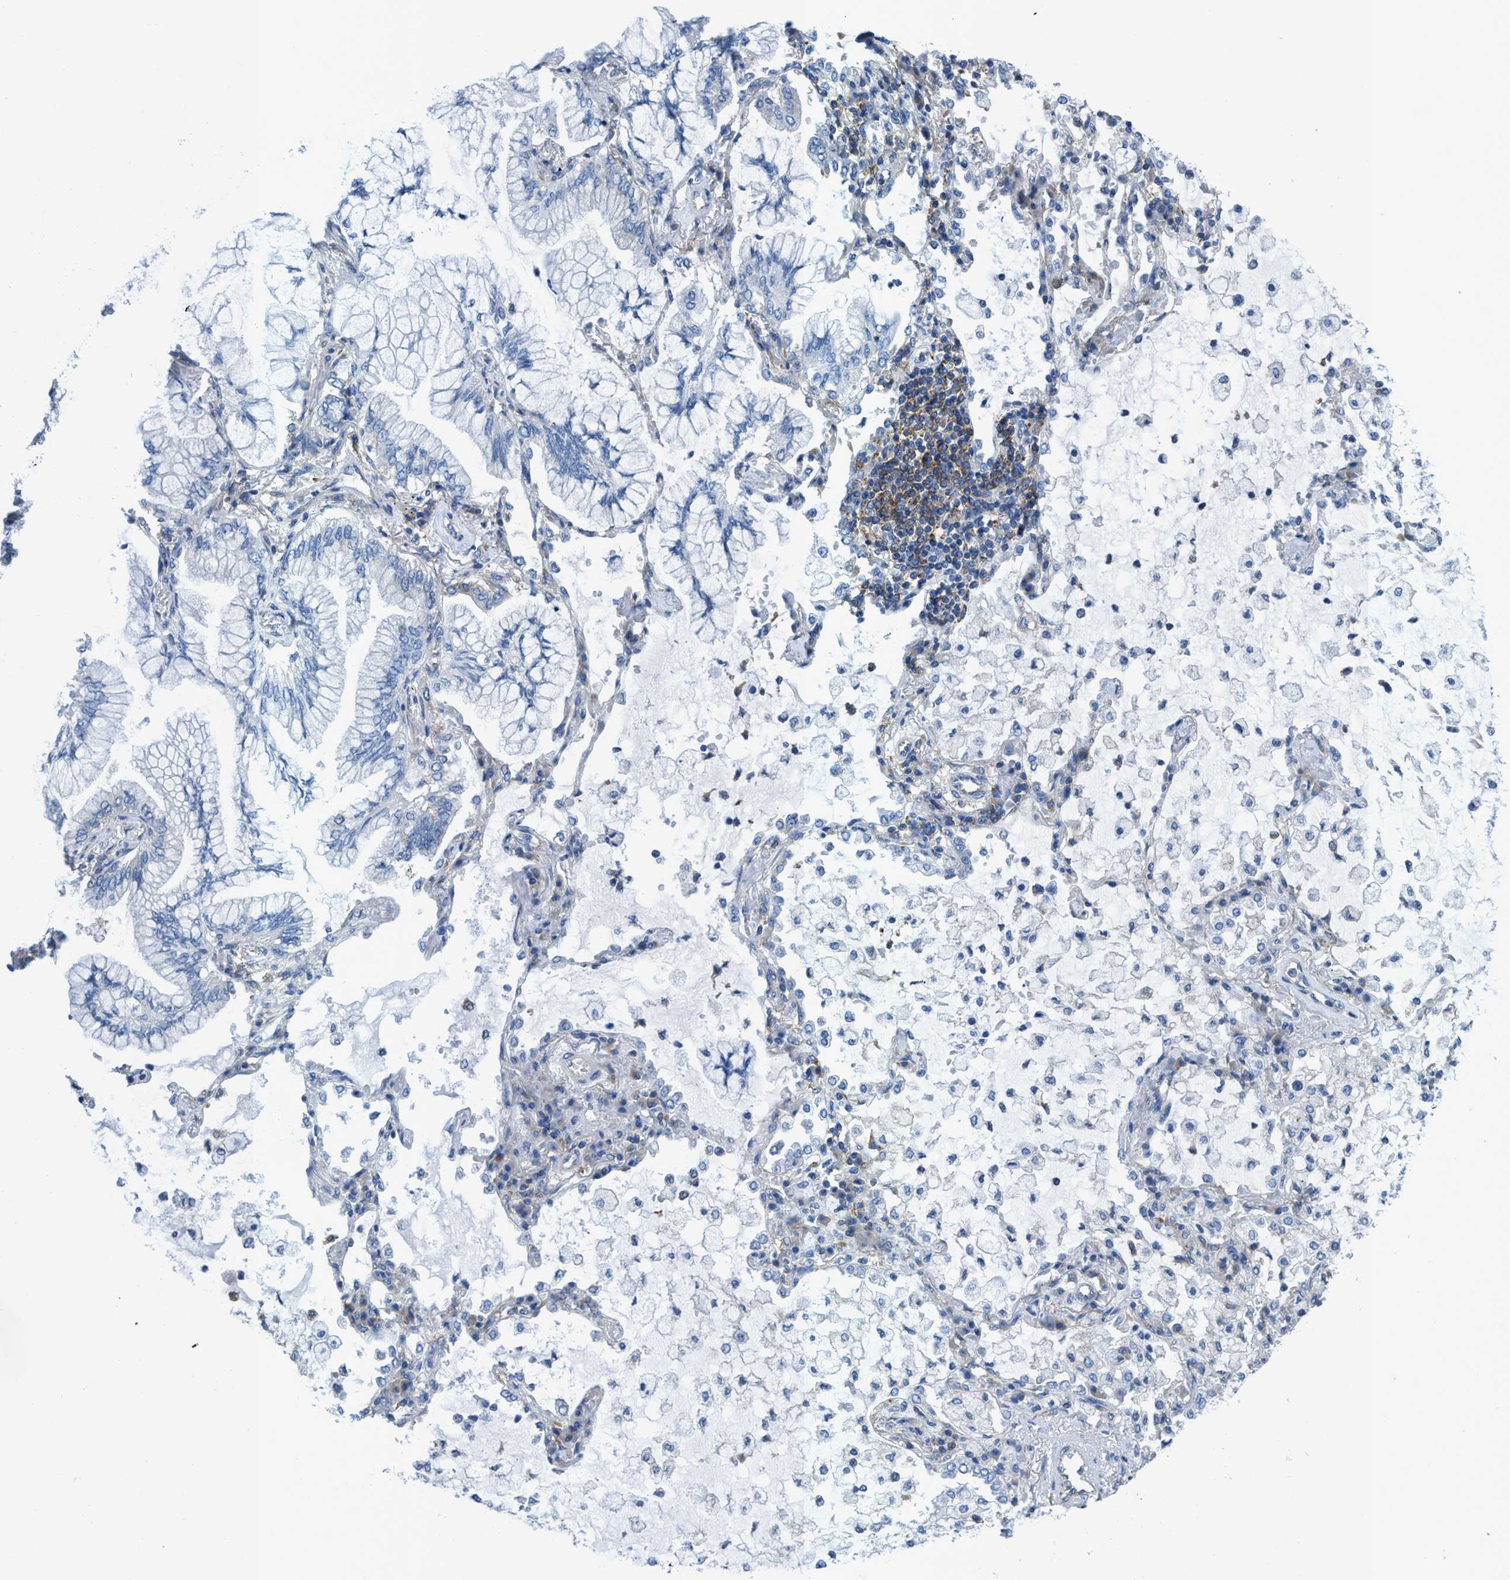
{"staining": {"intensity": "negative", "quantity": "none", "location": "none"}, "tissue": "lung cancer", "cell_type": "Tumor cells", "image_type": "cancer", "snomed": [{"axis": "morphology", "description": "Adenocarcinoma, NOS"}, {"axis": "topography", "description": "Lung"}], "caption": "The immunohistochemistry (IHC) histopathology image has no significant expression in tumor cells of lung cancer (adenocarcinoma) tissue.", "gene": "NMT1", "patient": {"sex": "female", "age": 70}}